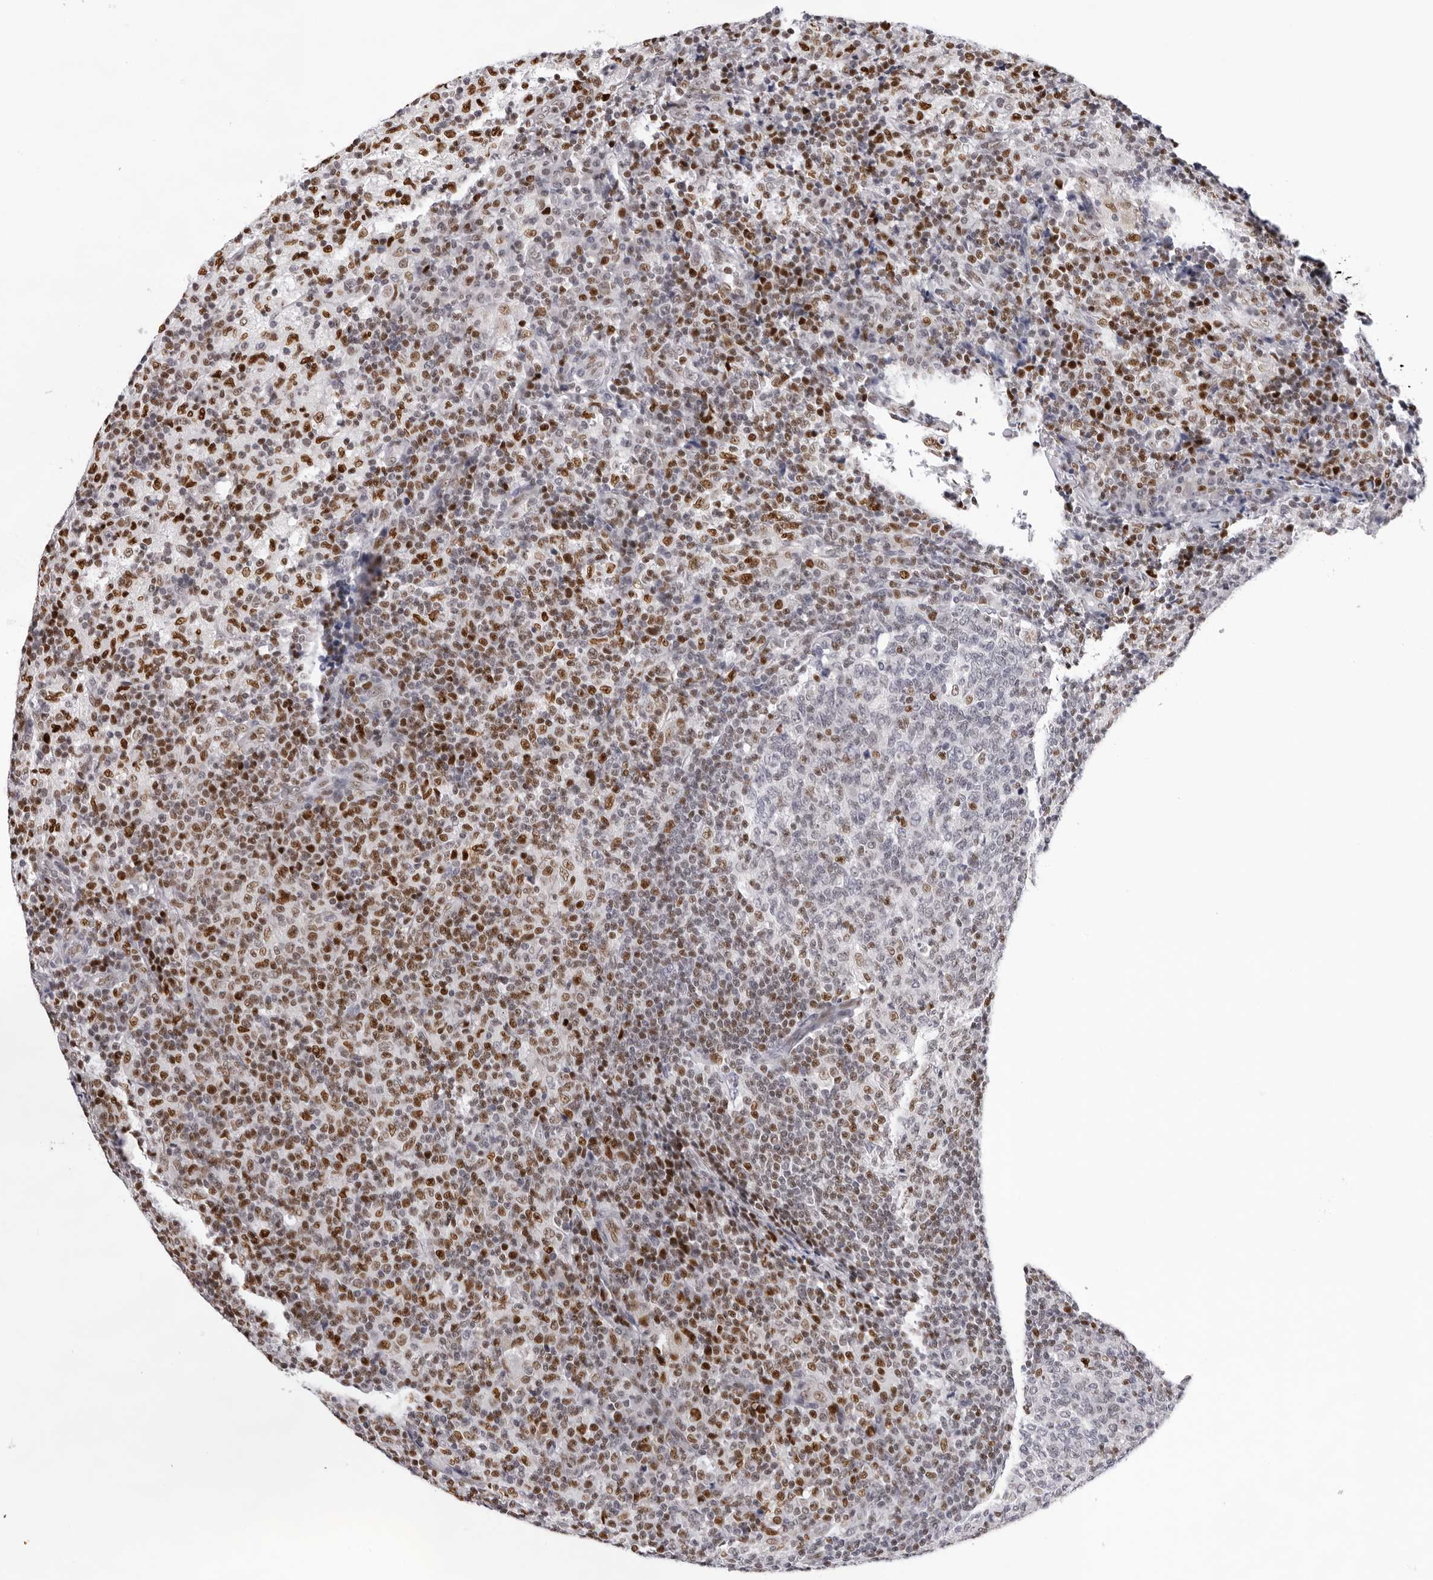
{"staining": {"intensity": "moderate", "quantity": "25%-75%", "location": "nuclear"}, "tissue": "lymph node", "cell_type": "Germinal center cells", "image_type": "normal", "snomed": [{"axis": "morphology", "description": "Normal tissue, NOS"}, {"axis": "morphology", "description": "Inflammation, NOS"}, {"axis": "topography", "description": "Lymph node"}], "caption": "Immunohistochemical staining of benign human lymph node displays moderate nuclear protein staining in about 25%-75% of germinal center cells. The staining was performed using DAB (3,3'-diaminobenzidine), with brown indicating positive protein expression. Nuclei are stained blue with hematoxylin.", "gene": "OGG1", "patient": {"sex": "male", "age": 55}}